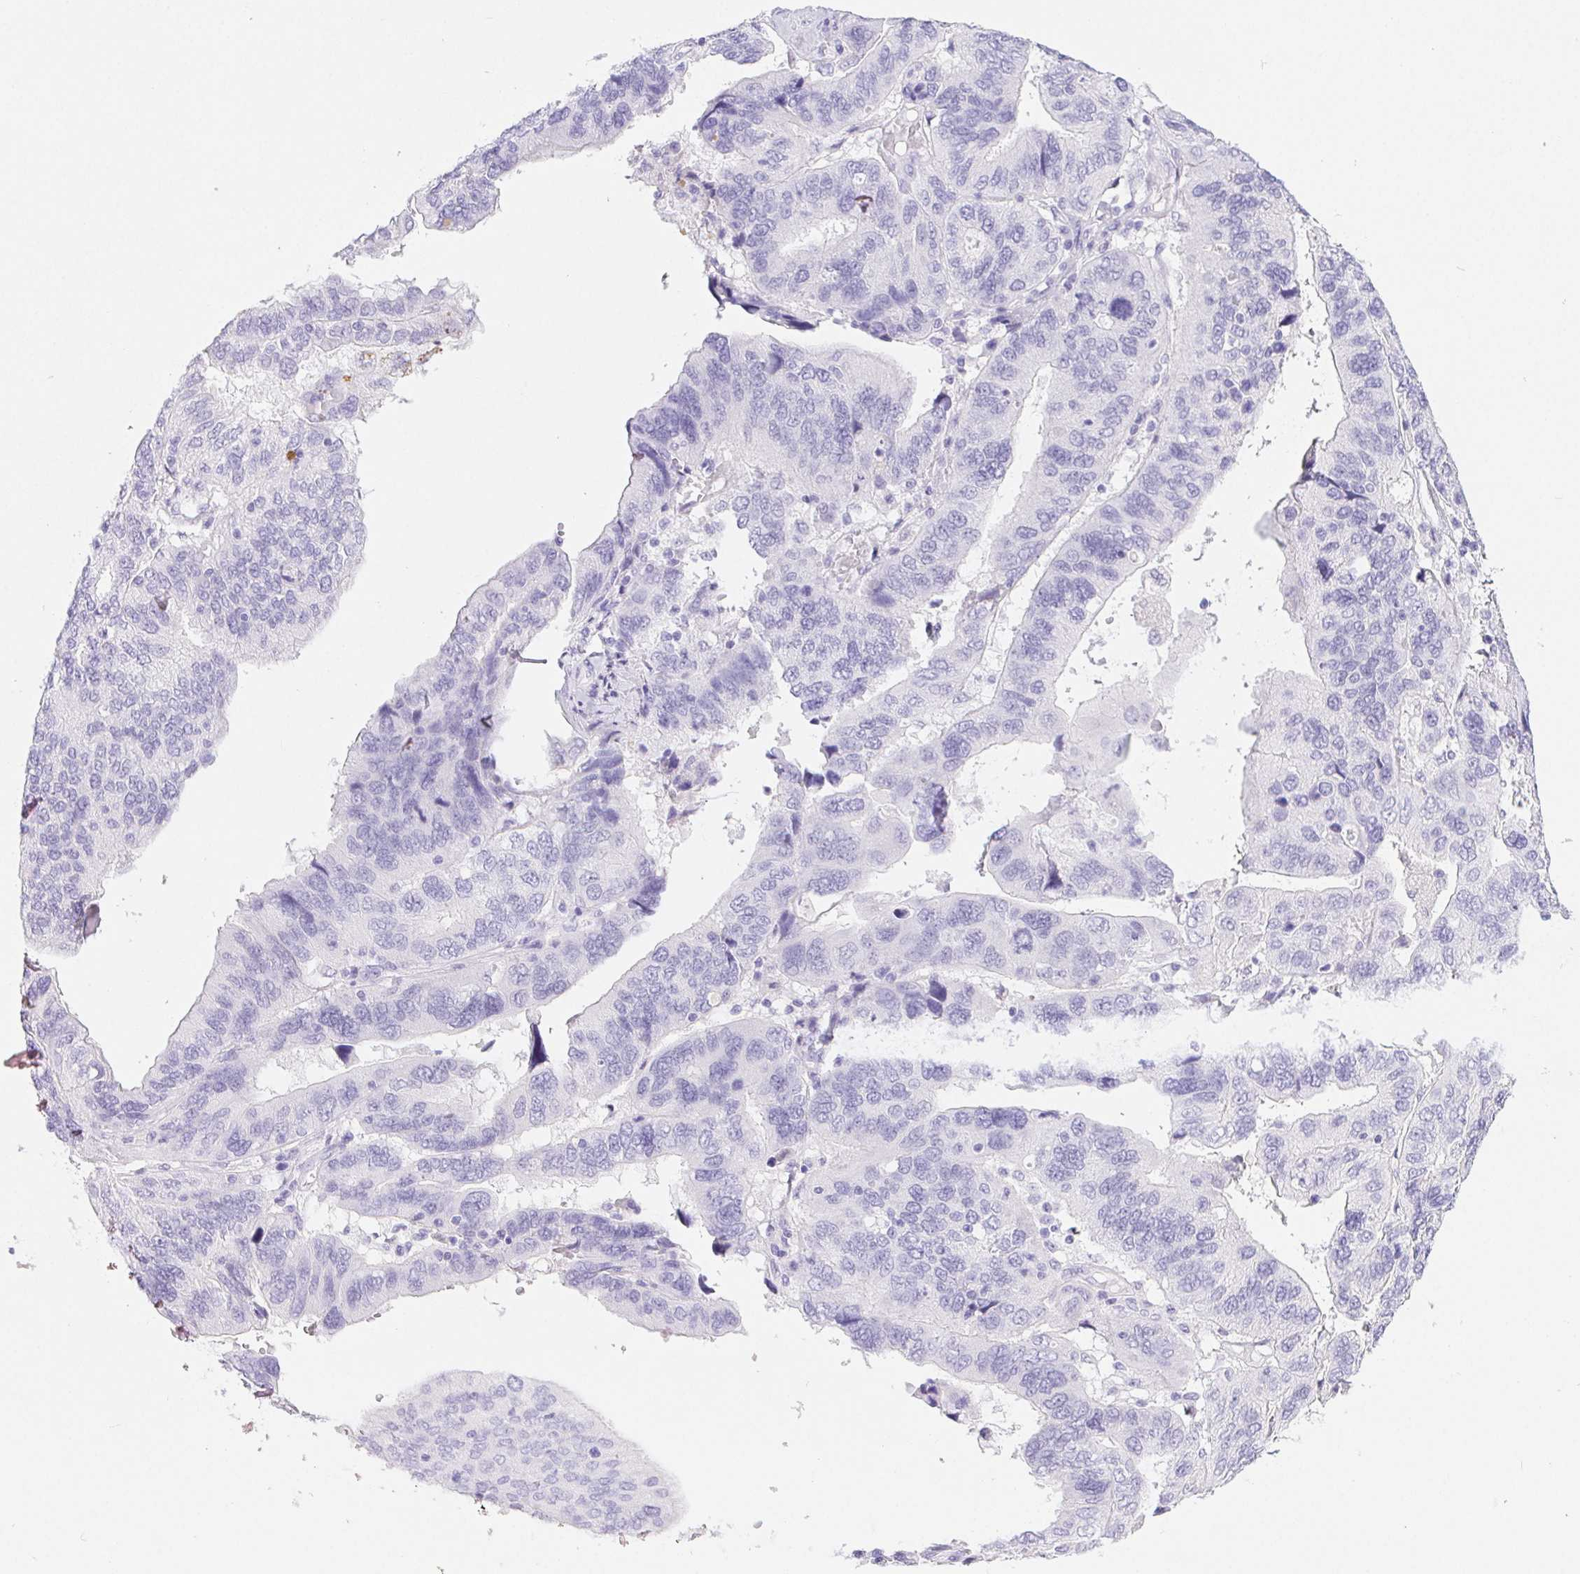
{"staining": {"intensity": "negative", "quantity": "none", "location": "none"}, "tissue": "ovarian cancer", "cell_type": "Tumor cells", "image_type": "cancer", "snomed": [{"axis": "morphology", "description": "Cystadenocarcinoma, serous, NOS"}, {"axis": "topography", "description": "Ovary"}], "caption": "Ovarian cancer (serous cystadenocarcinoma) stained for a protein using immunohistochemistry (IHC) shows no staining tumor cells.", "gene": "PNLIP", "patient": {"sex": "female", "age": 79}}